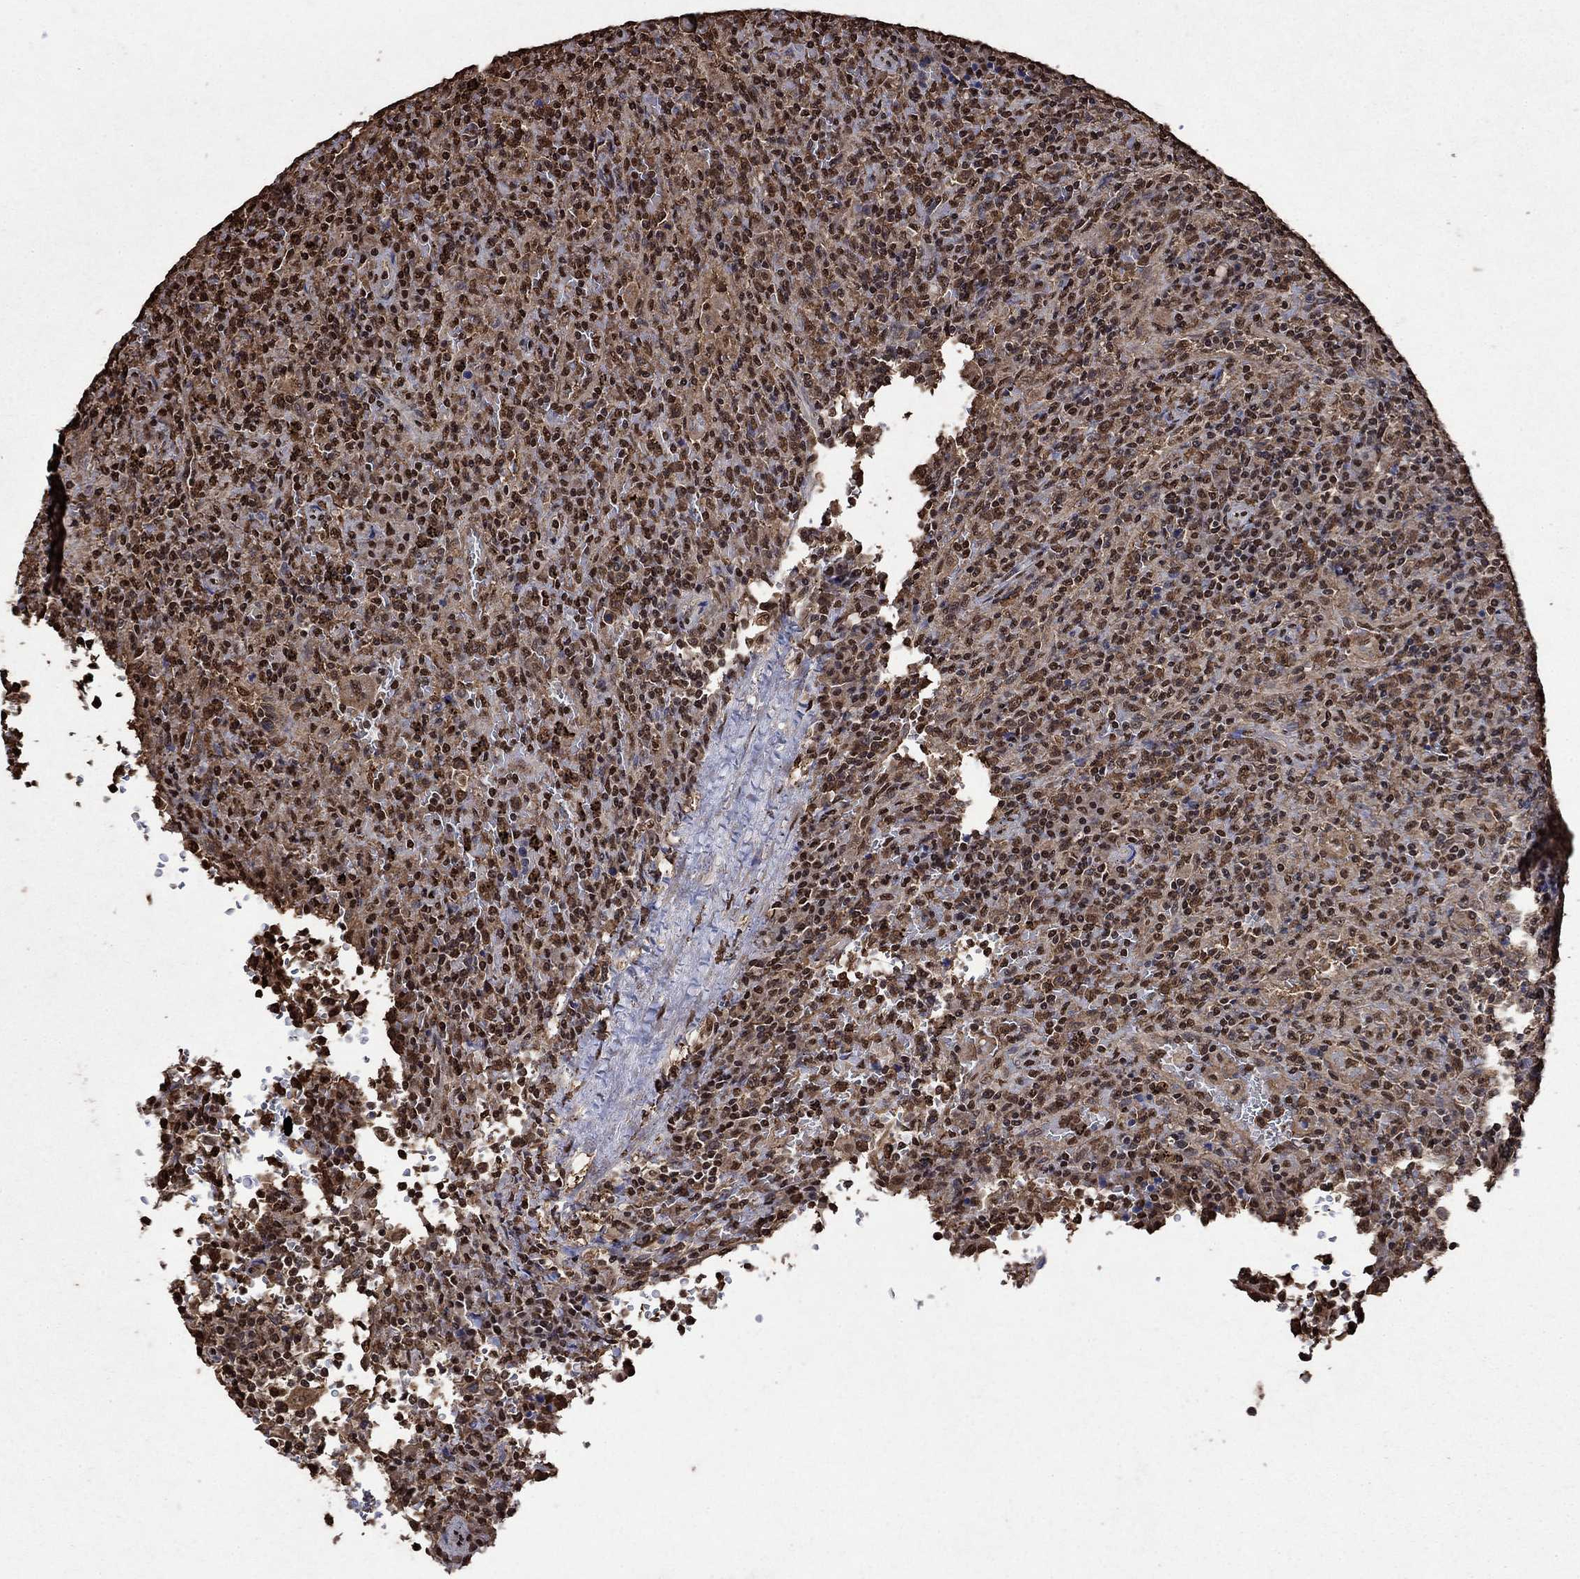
{"staining": {"intensity": "moderate", "quantity": ">75%", "location": "nuclear"}, "tissue": "lymphoma", "cell_type": "Tumor cells", "image_type": "cancer", "snomed": [{"axis": "morphology", "description": "Malignant lymphoma, non-Hodgkin's type, Low grade"}, {"axis": "topography", "description": "Spleen"}], "caption": "An immunohistochemistry (IHC) image of neoplastic tissue is shown. Protein staining in brown highlights moderate nuclear positivity in malignant lymphoma, non-Hodgkin's type (low-grade) within tumor cells.", "gene": "GAPDH", "patient": {"sex": "male", "age": 62}}